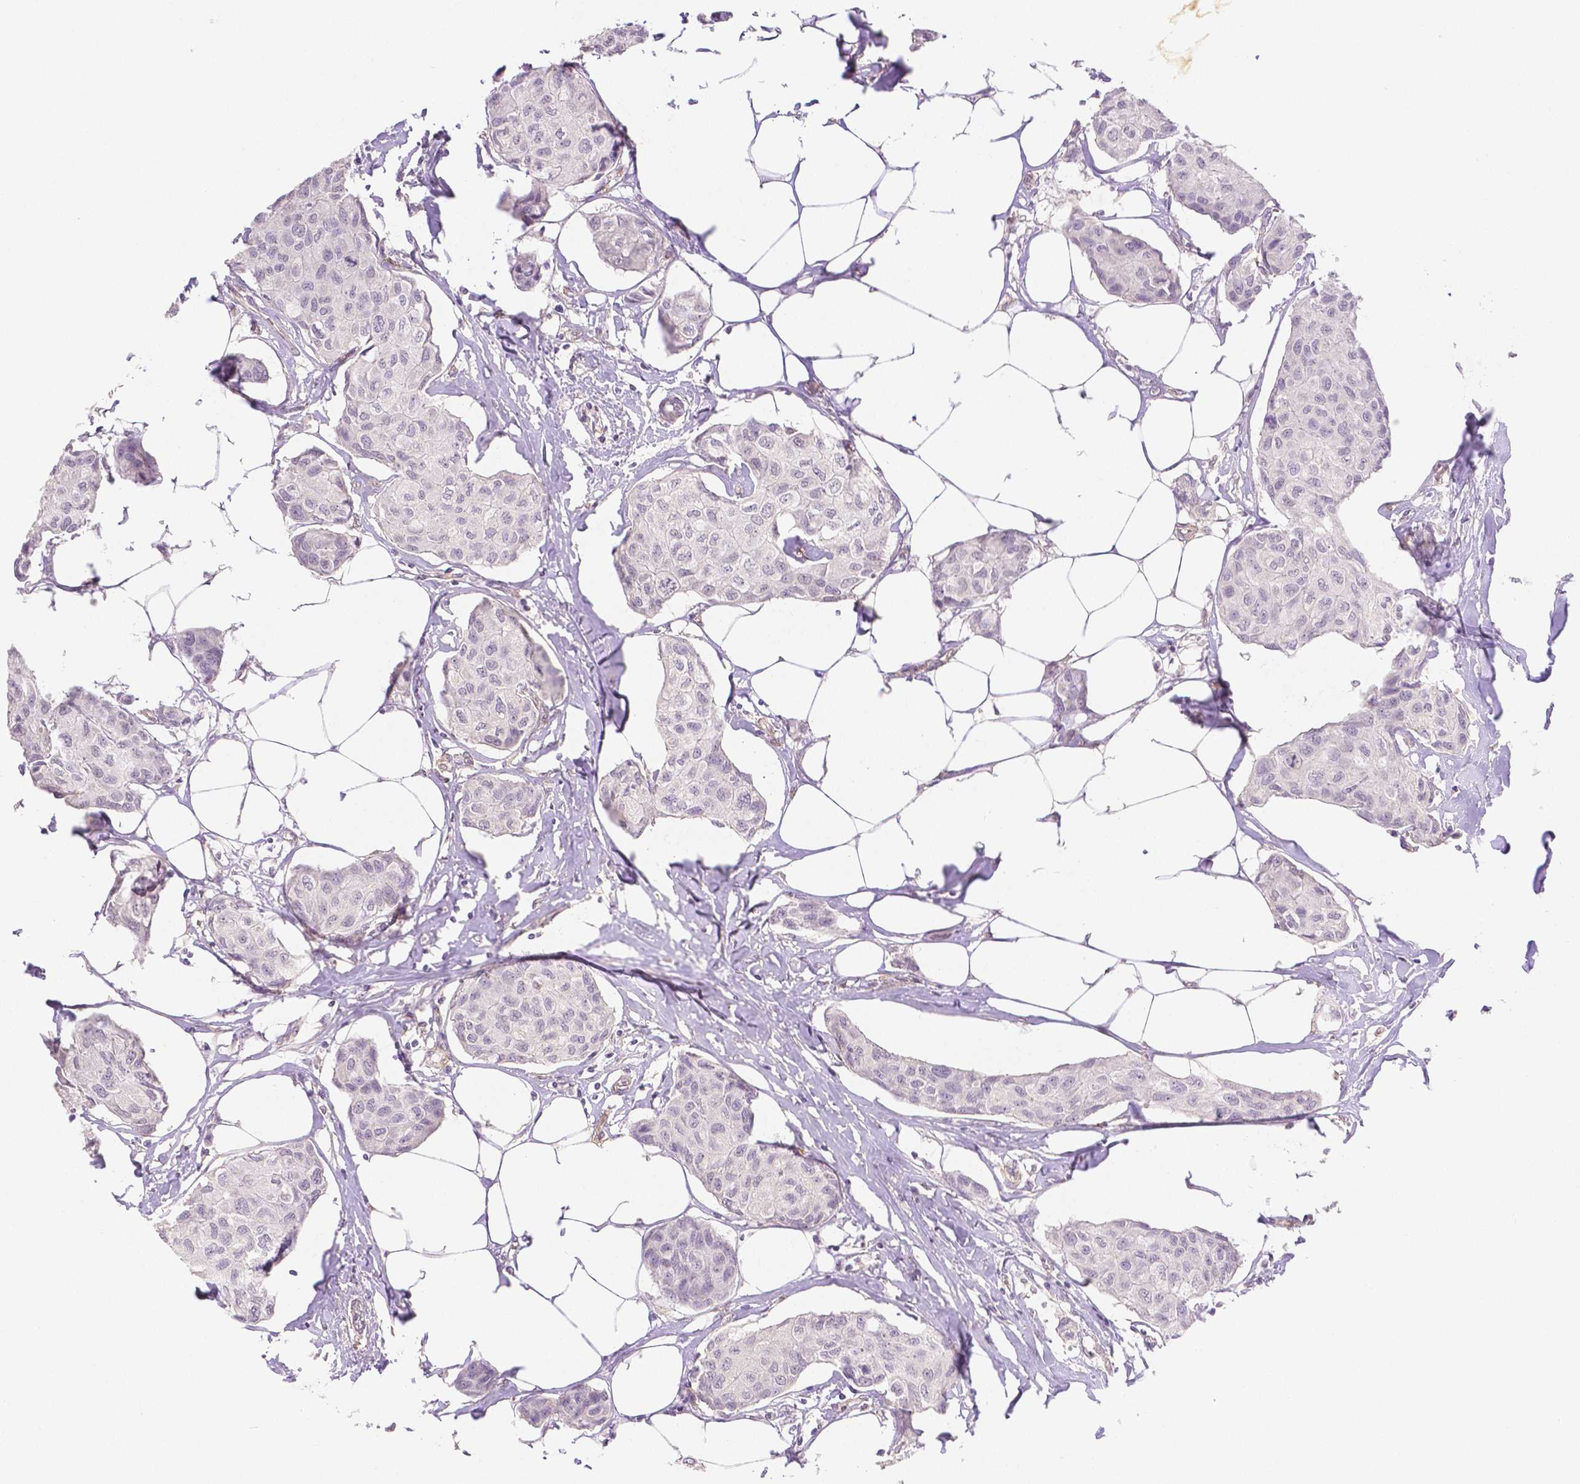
{"staining": {"intensity": "negative", "quantity": "none", "location": "none"}, "tissue": "breast cancer", "cell_type": "Tumor cells", "image_type": "cancer", "snomed": [{"axis": "morphology", "description": "Duct carcinoma"}, {"axis": "topography", "description": "Breast"}], "caption": "The image demonstrates no staining of tumor cells in breast intraductal carcinoma.", "gene": "THY1", "patient": {"sex": "female", "age": 80}}